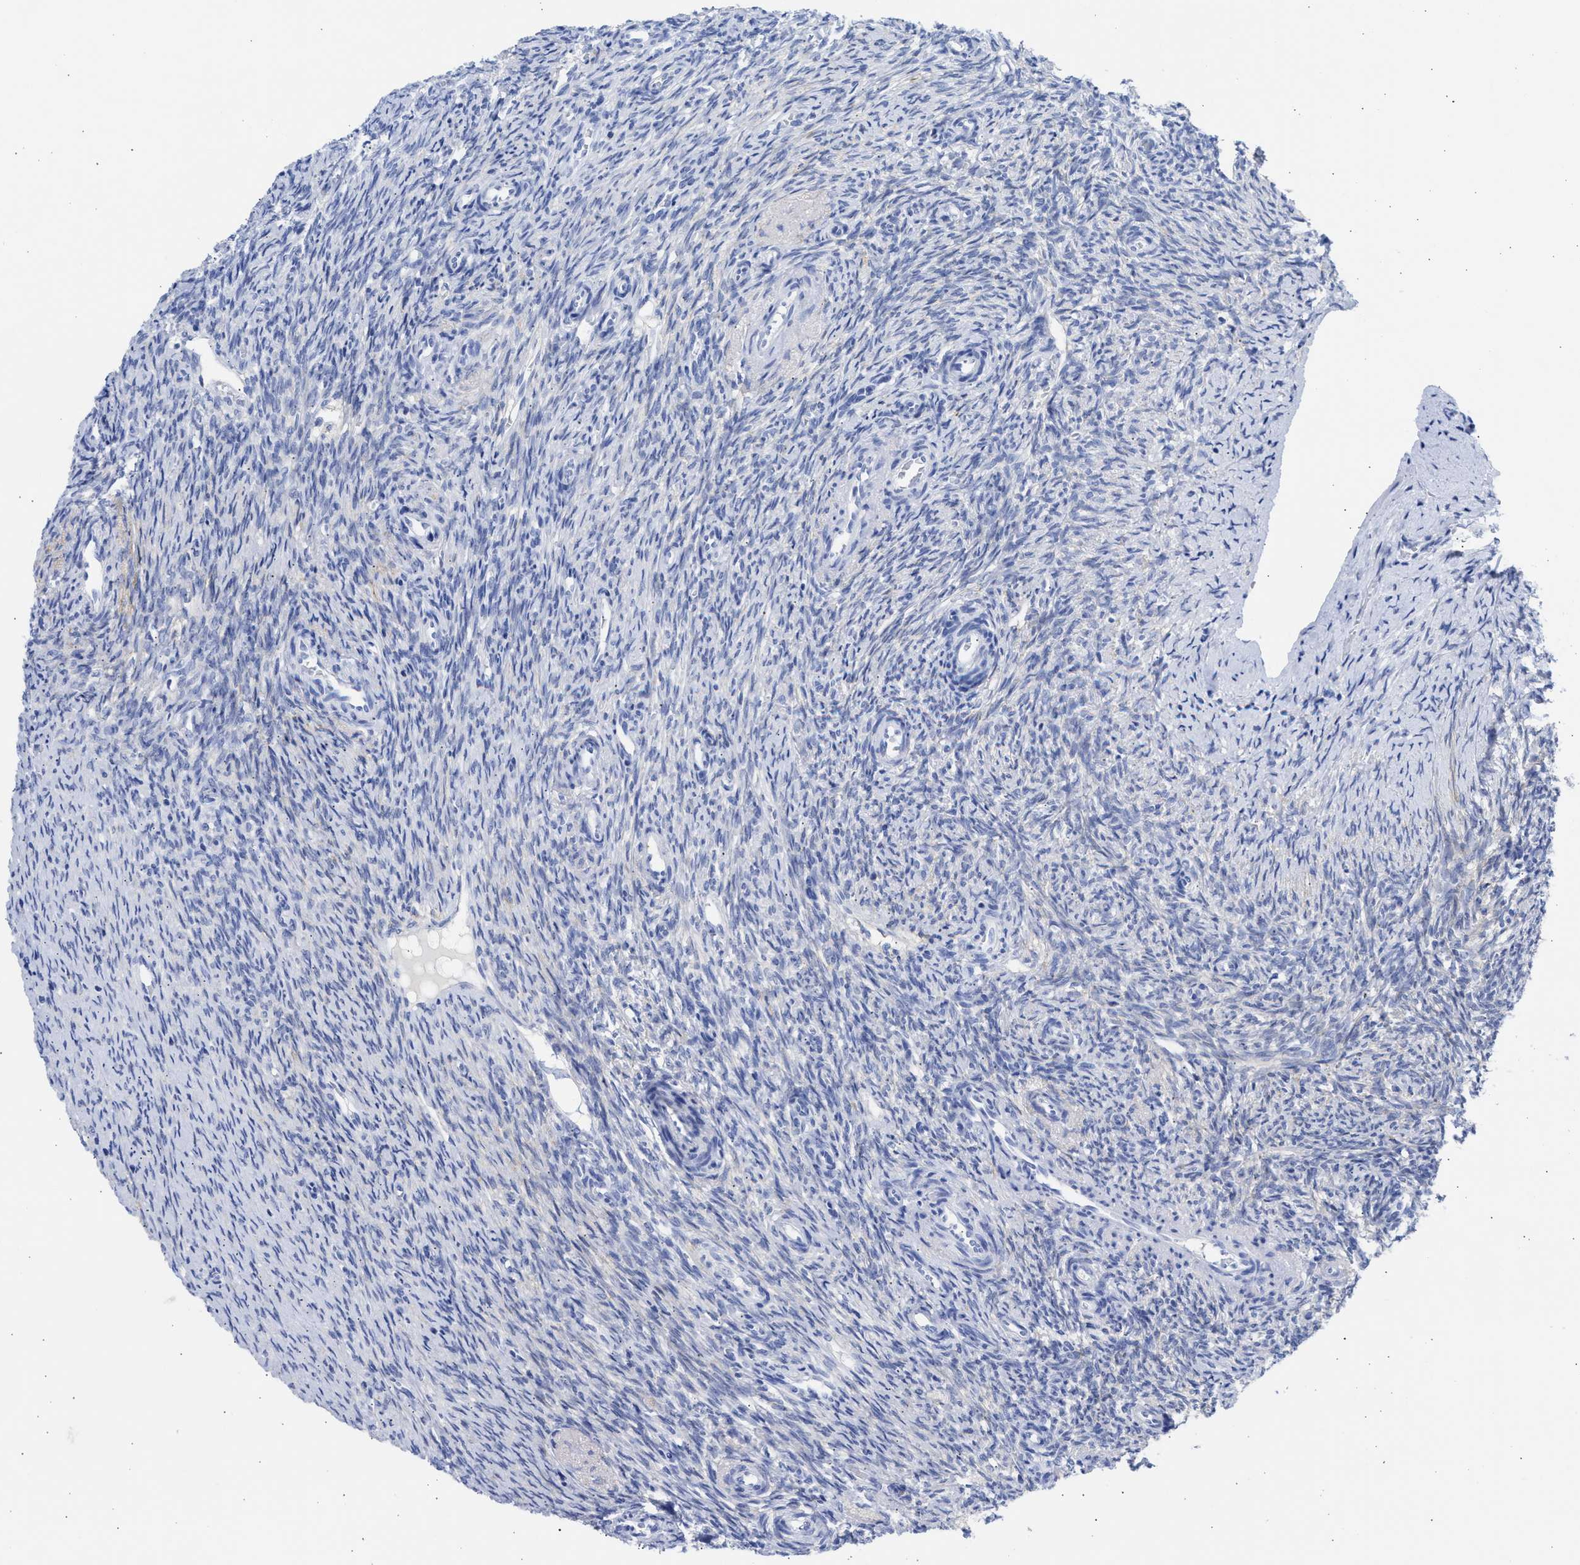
{"staining": {"intensity": "moderate", "quantity": "<25%", "location": "cytoplasmic/membranous"}, "tissue": "ovary", "cell_type": "Ovarian stroma cells", "image_type": "normal", "snomed": [{"axis": "morphology", "description": "Normal tissue, NOS"}, {"axis": "topography", "description": "Ovary"}], "caption": "A low amount of moderate cytoplasmic/membranous expression is seen in approximately <25% of ovarian stroma cells in normal ovary.", "gene": "NCAM1", "patient": {"sex": "female", "age": 41}}